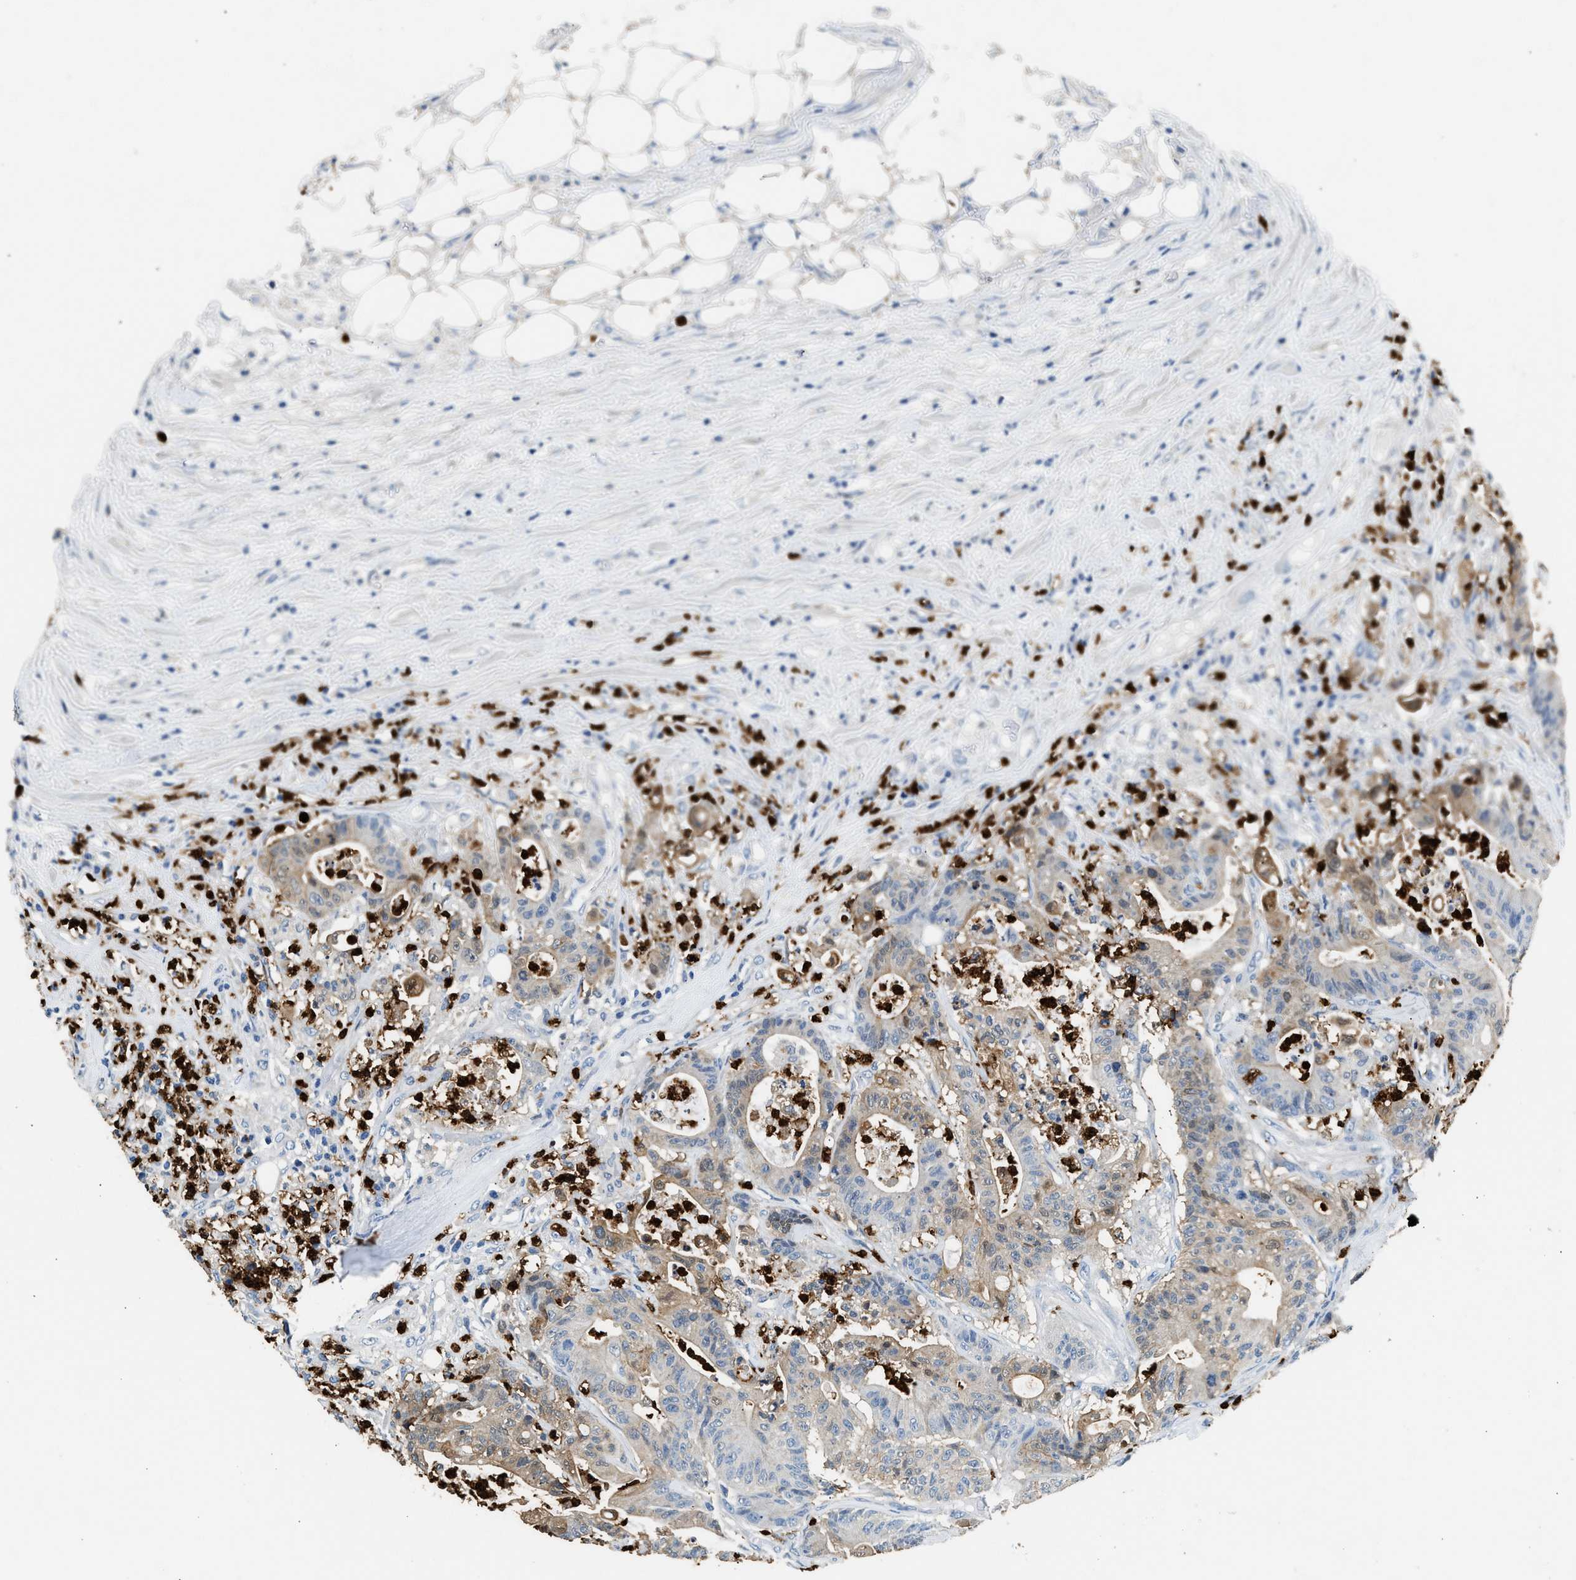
{"staining": {"intensity": "weak", "quantity": "25%-75%", "location": "cytoplasmic/membranous"}, "tissue": "colorectal cancer", "cell_type": "Tumor cells", "image_type": "cancer", "snomed": [{"axis": "morphology", "description": "Adenocarcinoma, NOS"}, {"axis": "topography", "description": "Colon"}], "caption": "Protein staining of colorectal cancer (adenocarcinoma) tissue displays weak cytoplasmic/membranous positivity in about 25%-75% of tumor cells. (brown staining indicates protein expression, while blue staining denotes nuclei).", "gene": "ANXA3", "patient": {"sex": "female", "age": 84}}